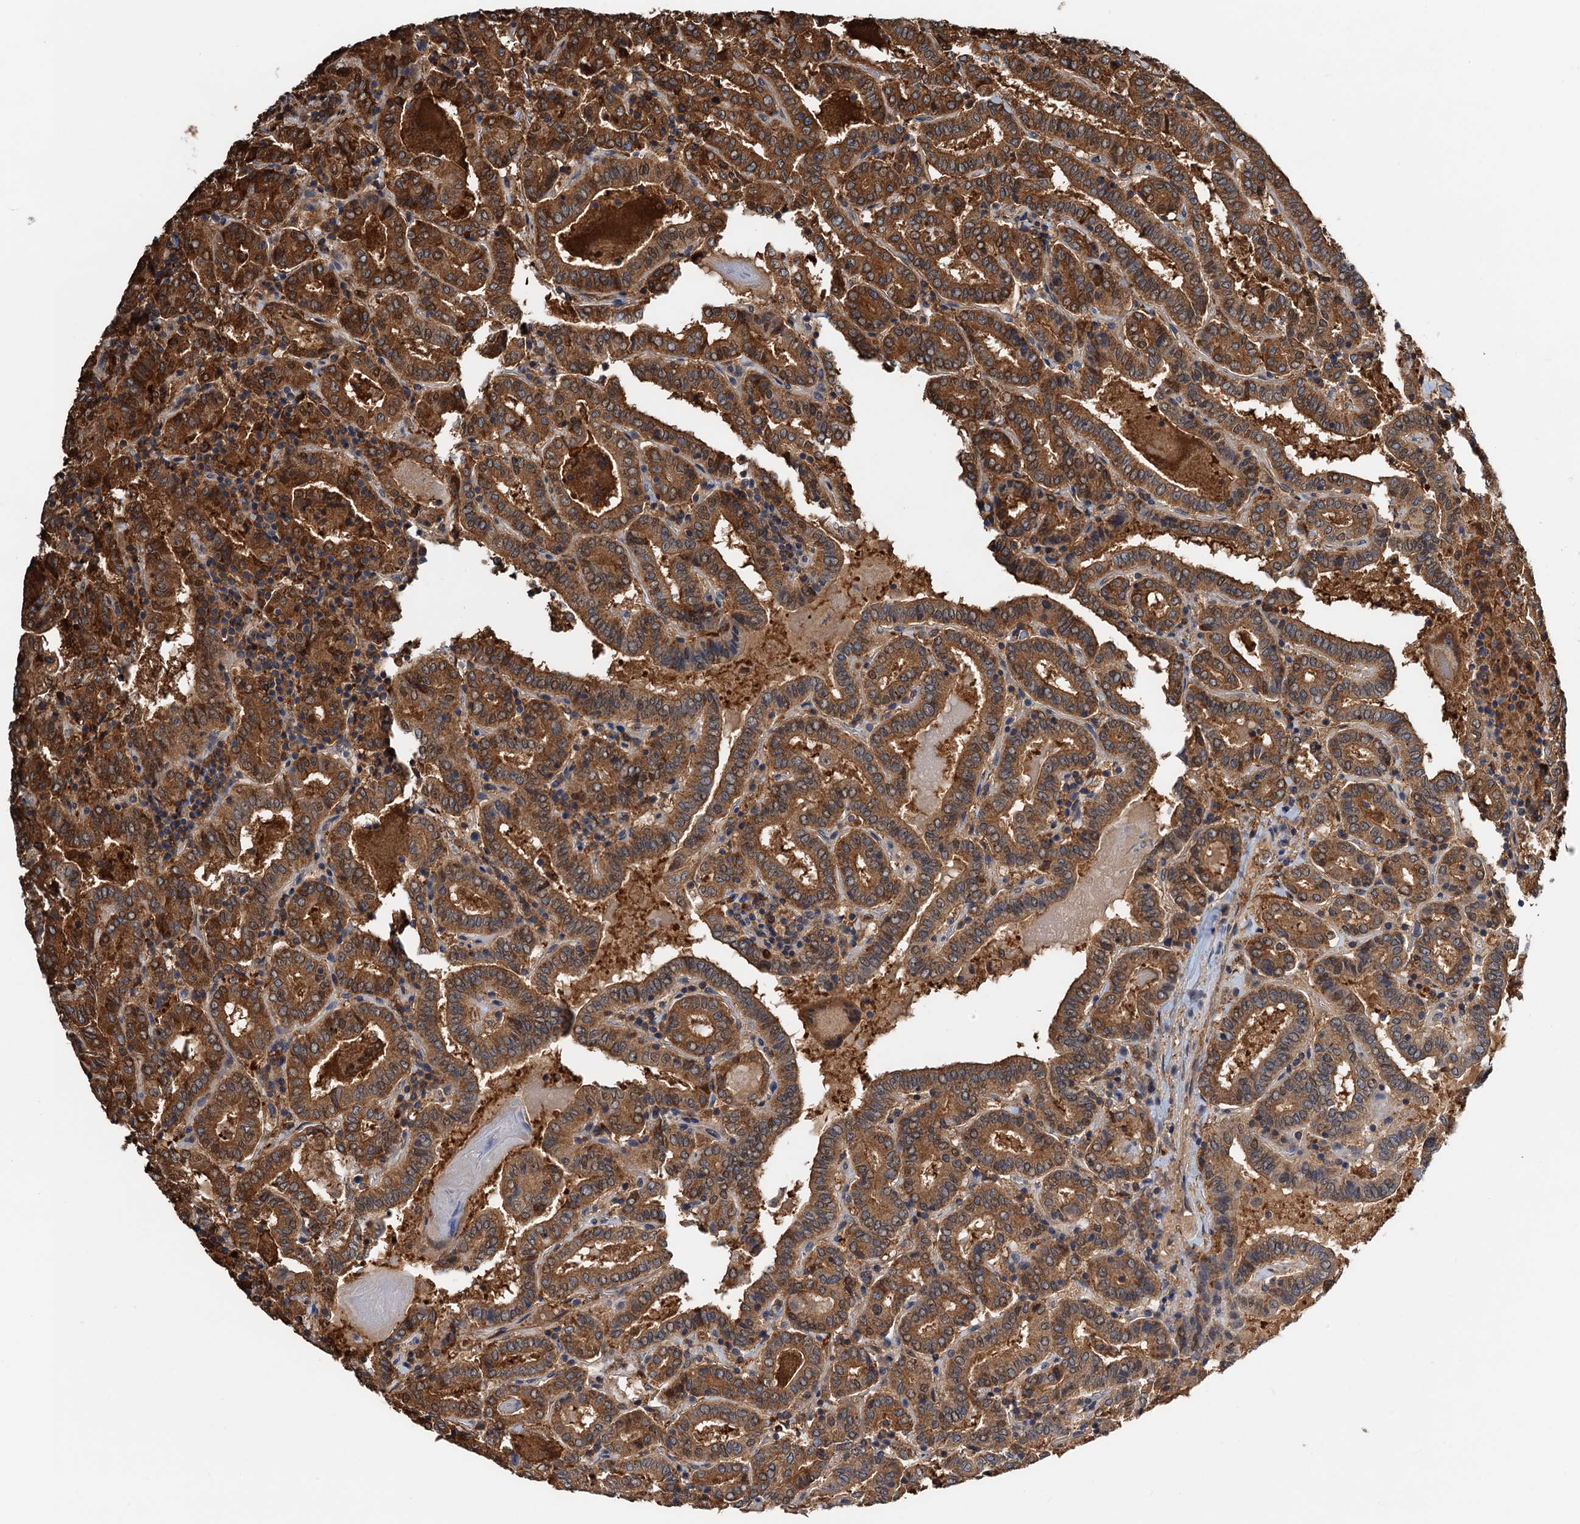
{"staining": {"intensity": "moderate", "quantity": ">75%", "location": "cytoplasmic/membranous"}, "tissue": "thyroid cancer", "cell_type": "Tumor cells", "image_type": "cancer", "snomed": [{"axis": "morphology", "description": "Papillary adenocarcinoma, NOS"}, {"axis": "topography", "description": "Thyroid gland"}], "caption": "Human thyroid cancer (papillary adenocarcinoma) stained with a protein marker exhibits moderate staining in tumor cells.", "gene": "USP6NL", "patient": {"sex": "female", "age": 72}}